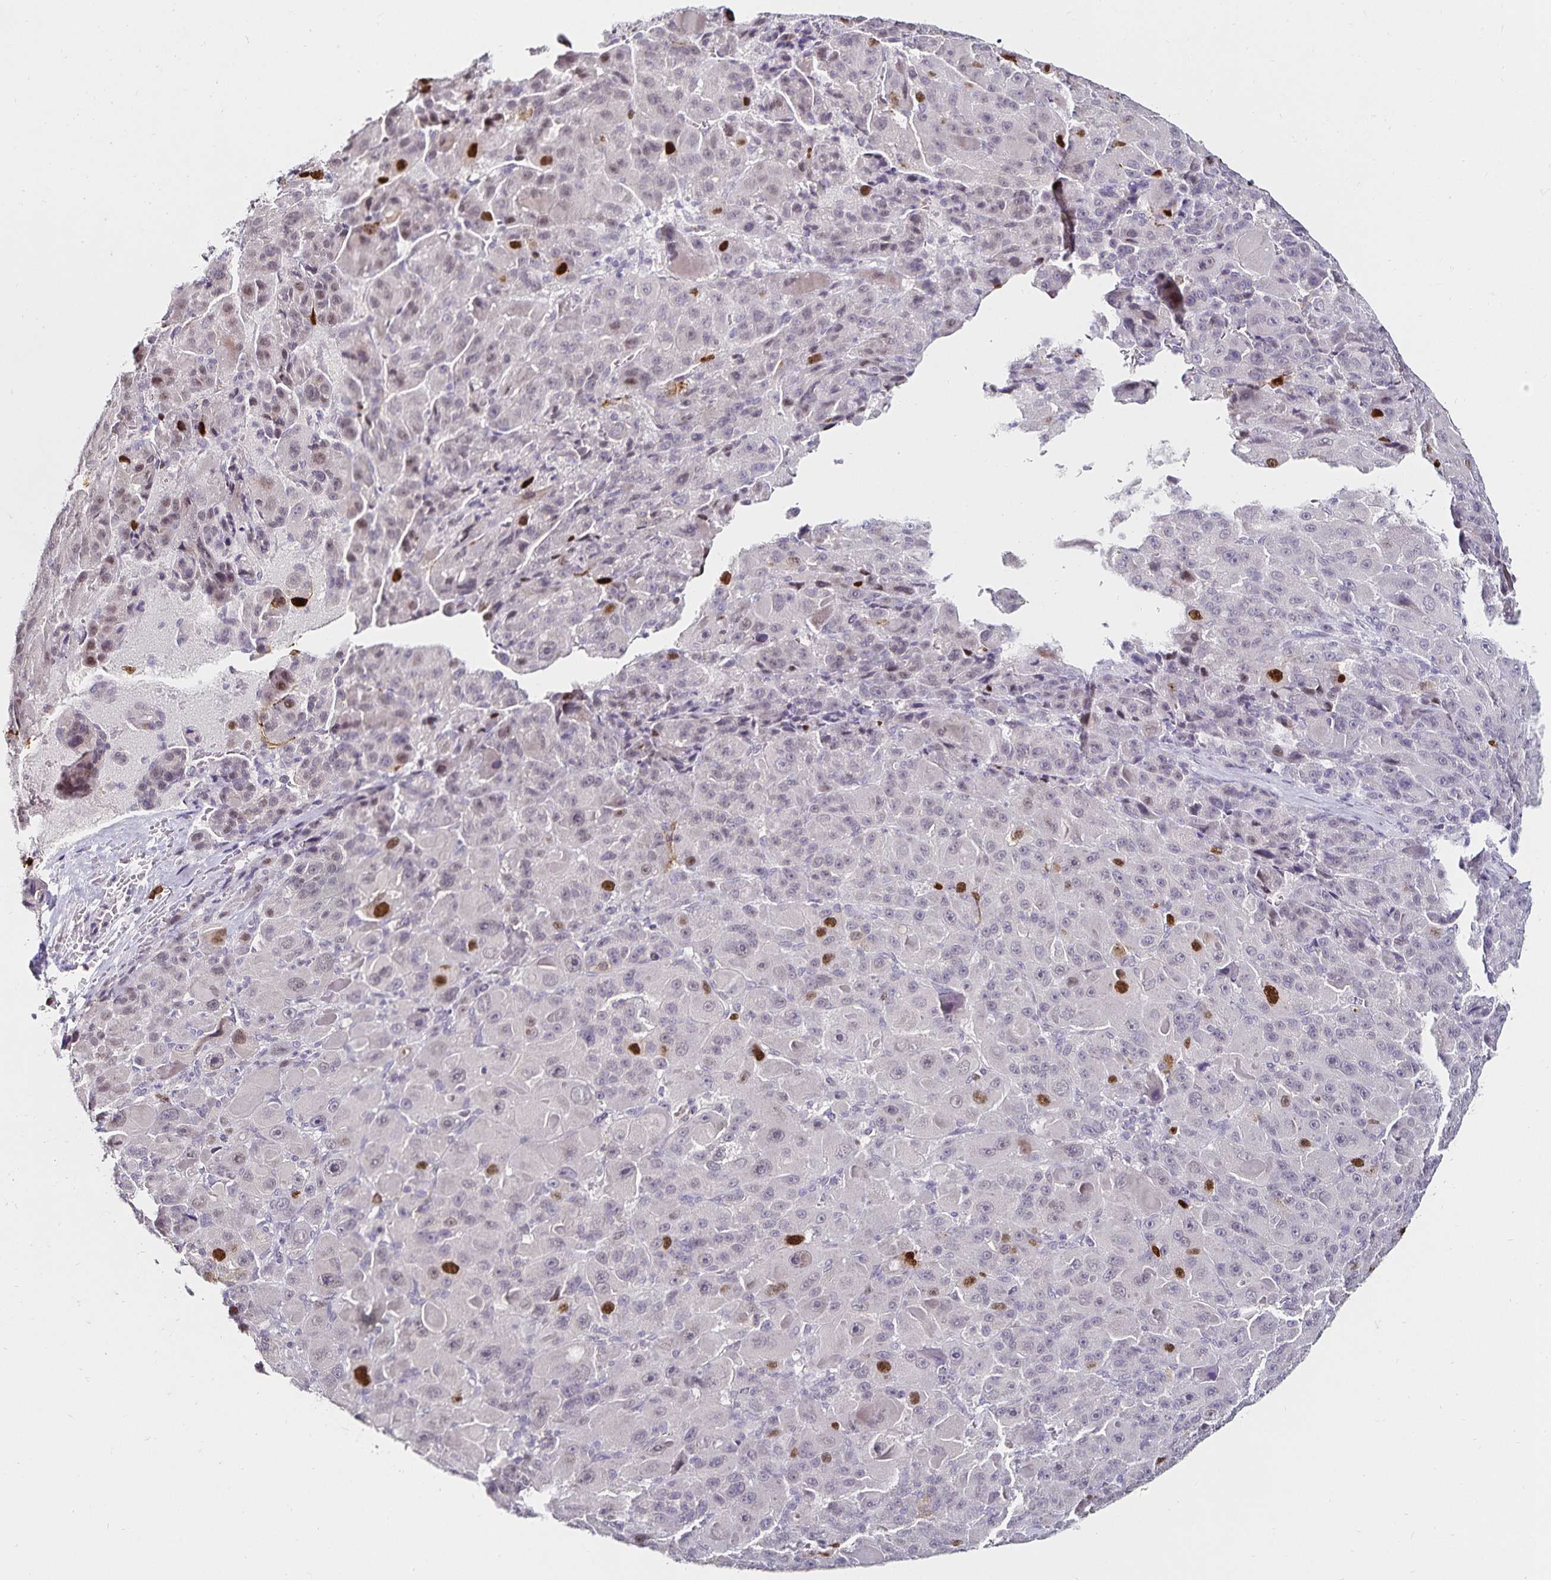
{"staining": {"intensity": "strong", "quantity": "<25%", "location": "nuclear"}, "tissue": "liver cancer", "cell_type": "Tumor cells", "image_type": "cancer", "snomed": [{"axis": "morphology", "description": "Carcinoma, Hepatocellular, NOS"}, {"axis": "topography", "description": "Liver"}], "caption": "Protein expression analysis of human hepatocellular carcinoma (liver) reveals strong nuclear expression in about <25% of tumor cells. Immunohistochemistry stains the protein in brown and the nuclei are stained blue.", "gene": "ANLN", "patient": {"sex": "male", "age": 76}}